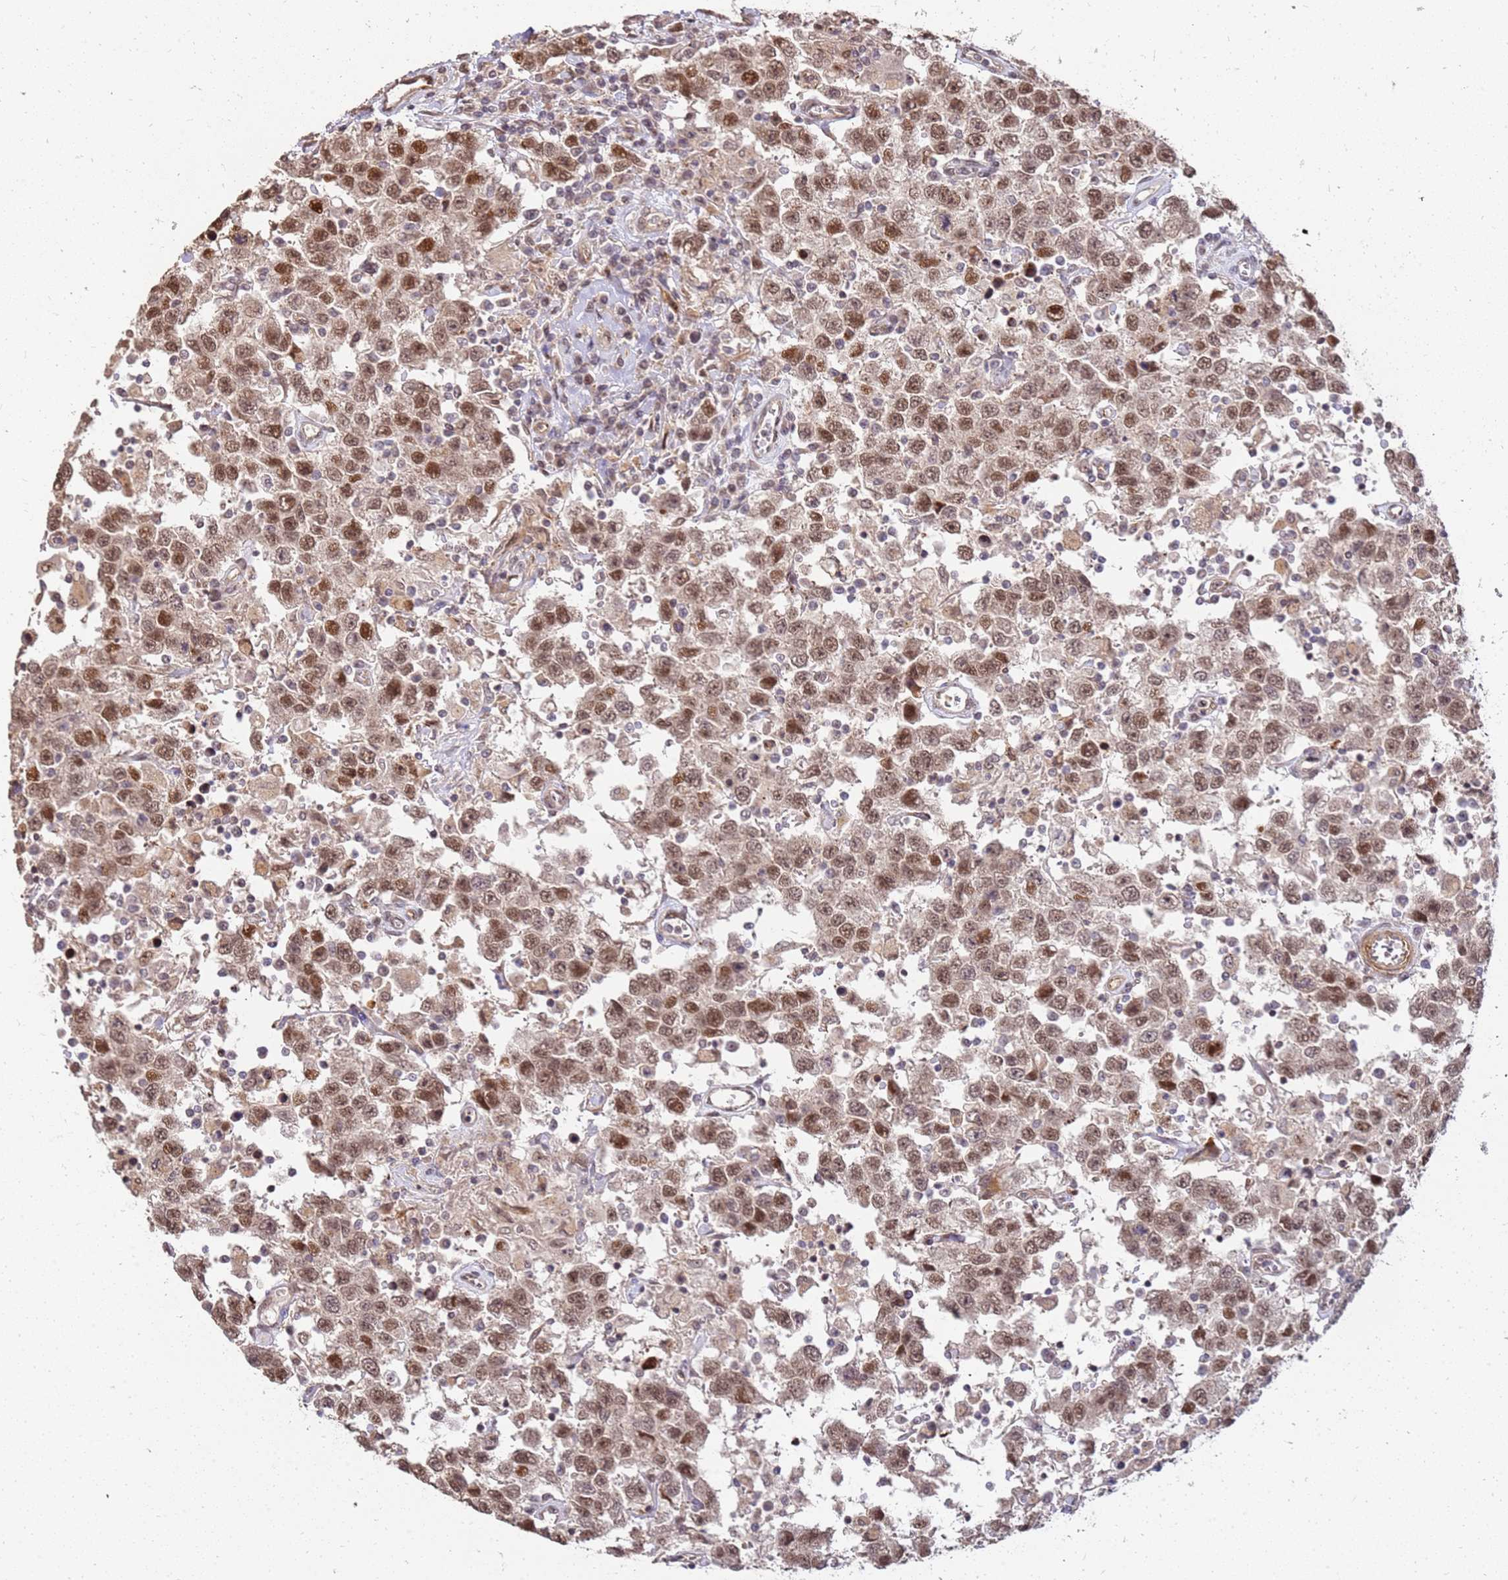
{"staining": {"intensity": "moderate", "quantity": ">75%", "location": "nuclear"}, "tissue": "testis cancer", "cell_type": "Tumor cells", "image_type": "cancer", "snomed": [{"axis": "morphology", "description": "Seminoma, NOS"}, {"axis": "topography", "description": "Testis"}], "caption": "Immunohistochemistry histopathology image of neoplastic tissue: human seminoma (testis) stained using immunohistochemistry demonstrates medium levels of moderate protein expression localized specifically in the nuclear of tumor cells, appearing as a nuclear brown color.", "gene": "ST18", "patient": {"sex": "male", "age": 41}}